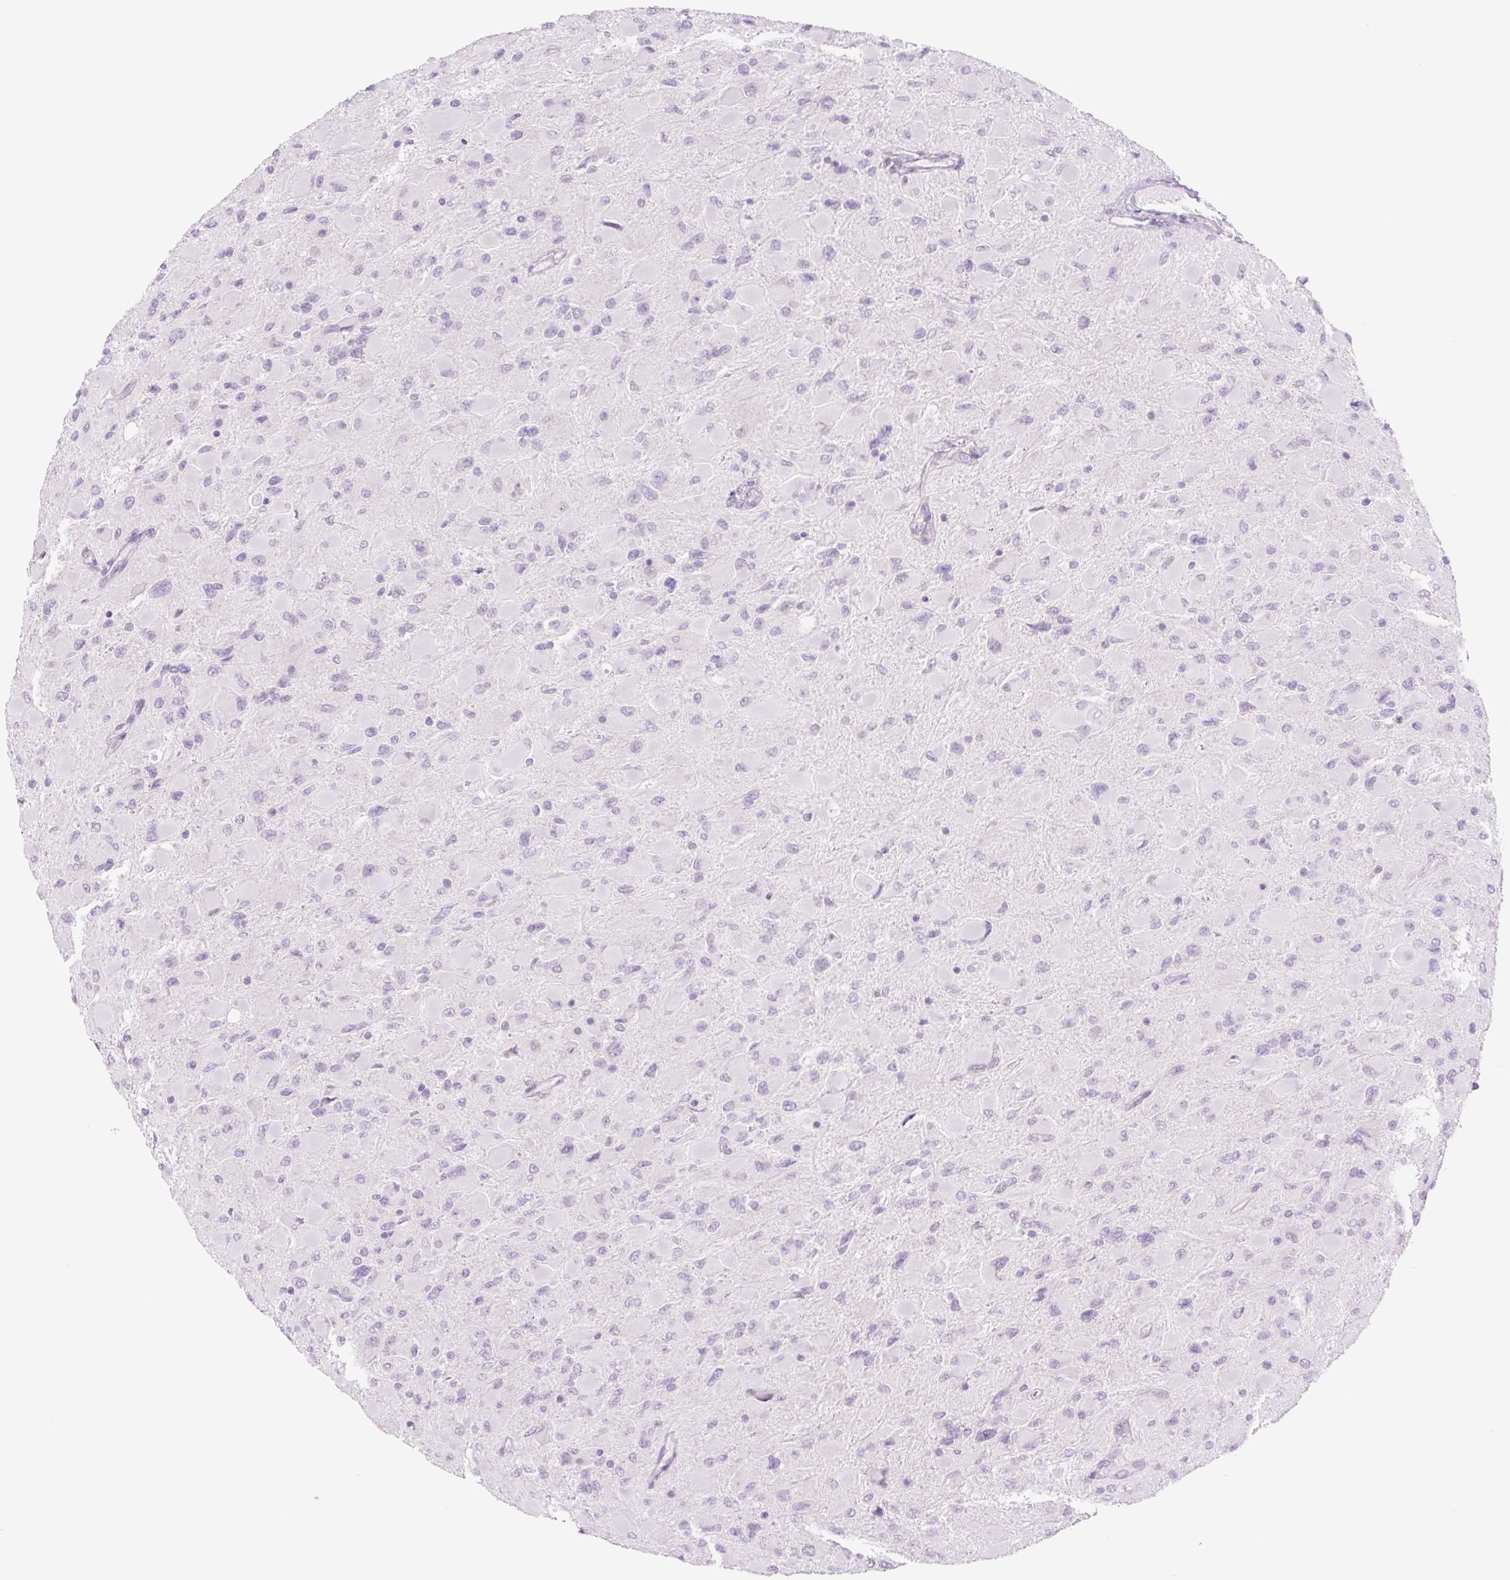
{"staining": {"intensity": "negative", "quantity": "none", "location": "none"}, "tissue": "glioma", "cell_type": "Tumor cells", "image_type": "cancer", "snomed": [{"axis": "morphology", "description": "Glioma, malignant, High grade"}, {"axis": "topography", "description": "Cerebral cortex"}], "caption": "A high-resolution micrograph shows immunohistochemistry staining of glioma, which exhibits no significant expression in tumor cells.", "gene": "TBX15", "patient": {"sex": "female", "age": 36}}